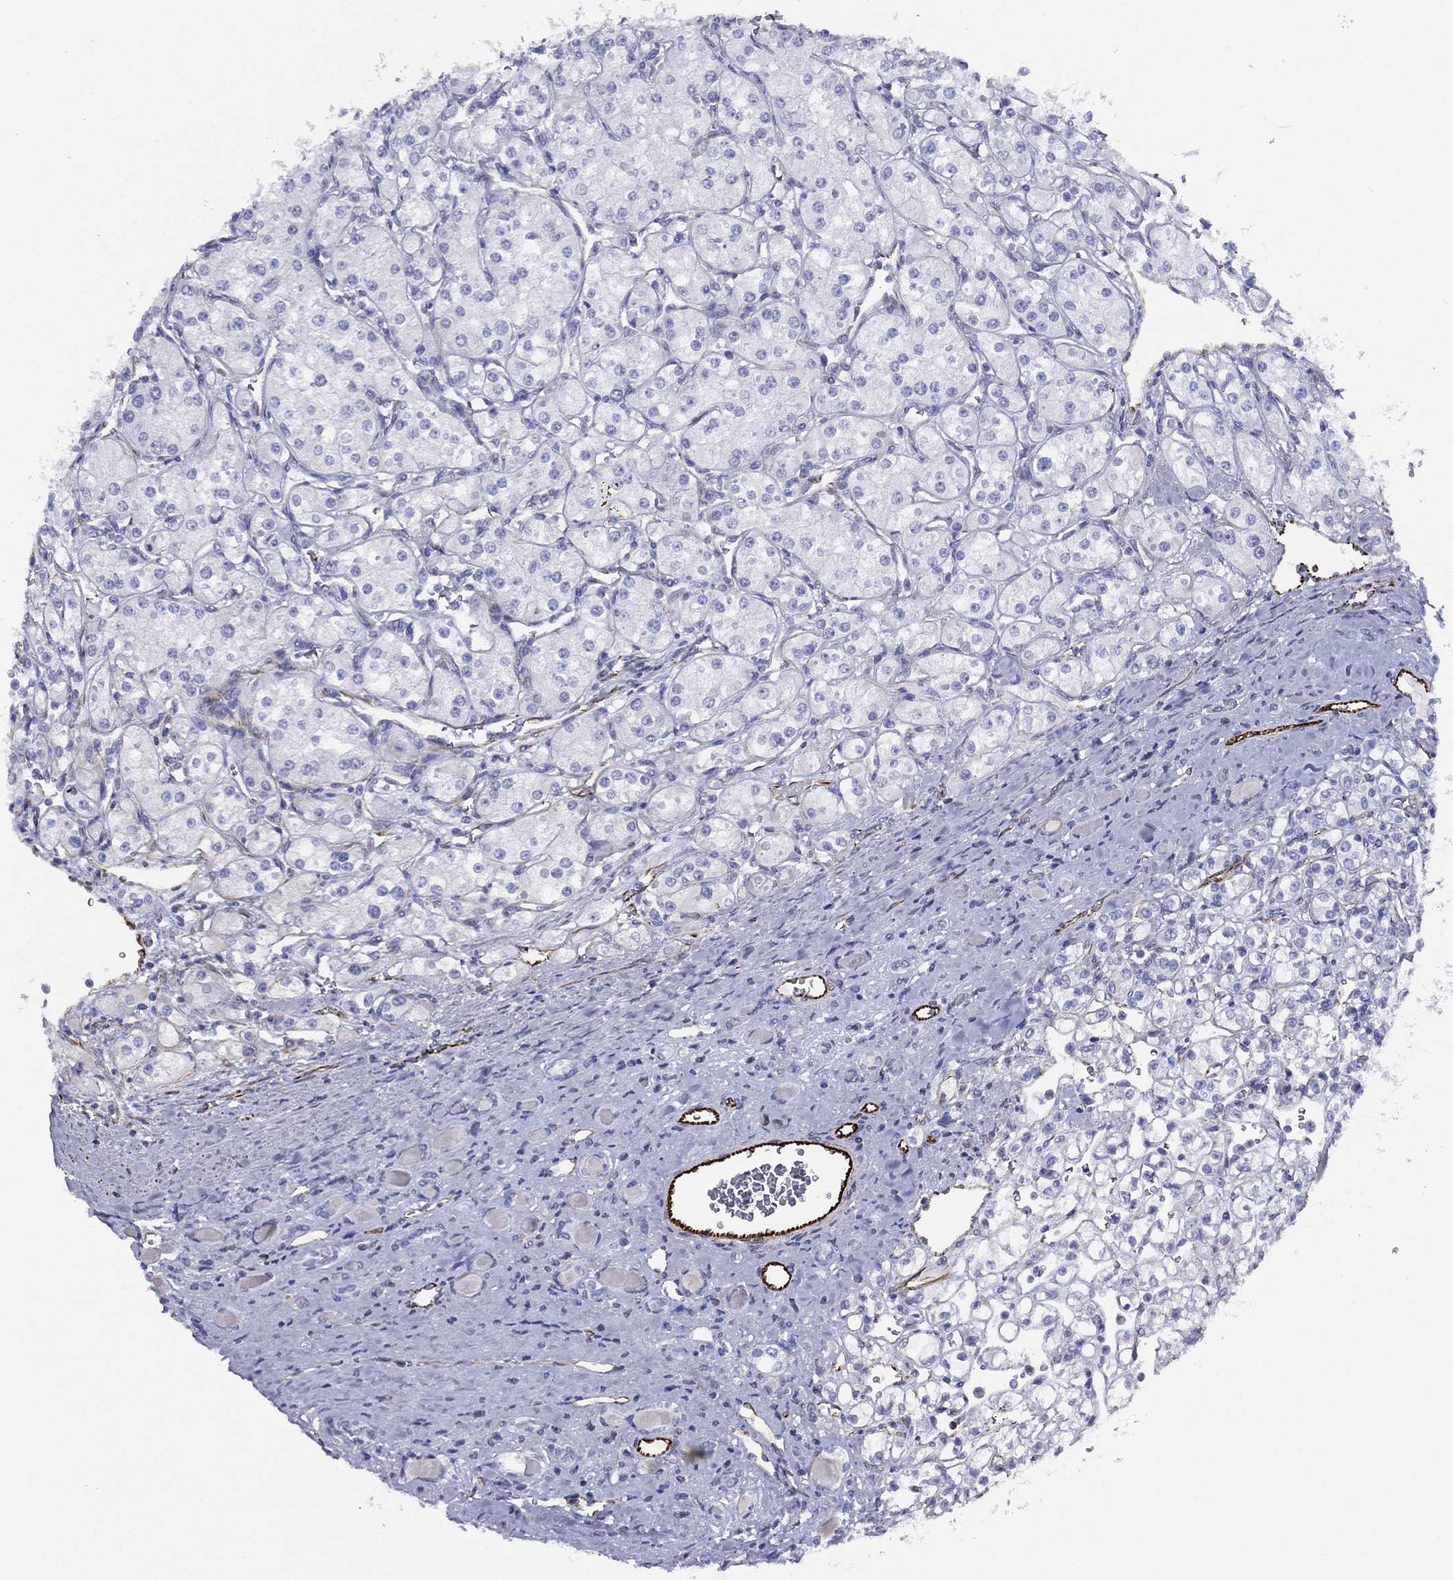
{"staining": {"intensity": "negative", "quantity": "none", "location": "none"}, "tissue": "renal cancer", "cell_type": "Tumor cells", "image_type": "cancer", "snomed": [{"axis": "morphology", "description": "Adenocarcinoma, NOS"}, {"axis": "topography", "description": "Kidney"}], "caption": "This is a photomicrograph of immunohistochemistry staining of adenocarcinoma (renal), which shows no expression in tumor cells. The staining was performed using DAB (3,3'-diaminobenzidine) to visualize the protein expression in brown, while the nuclei were stained in blue with hematoxylin (Magnification: 20x).", "gene": "MAS1", "patient": {"sex": "male", "age": 77}}